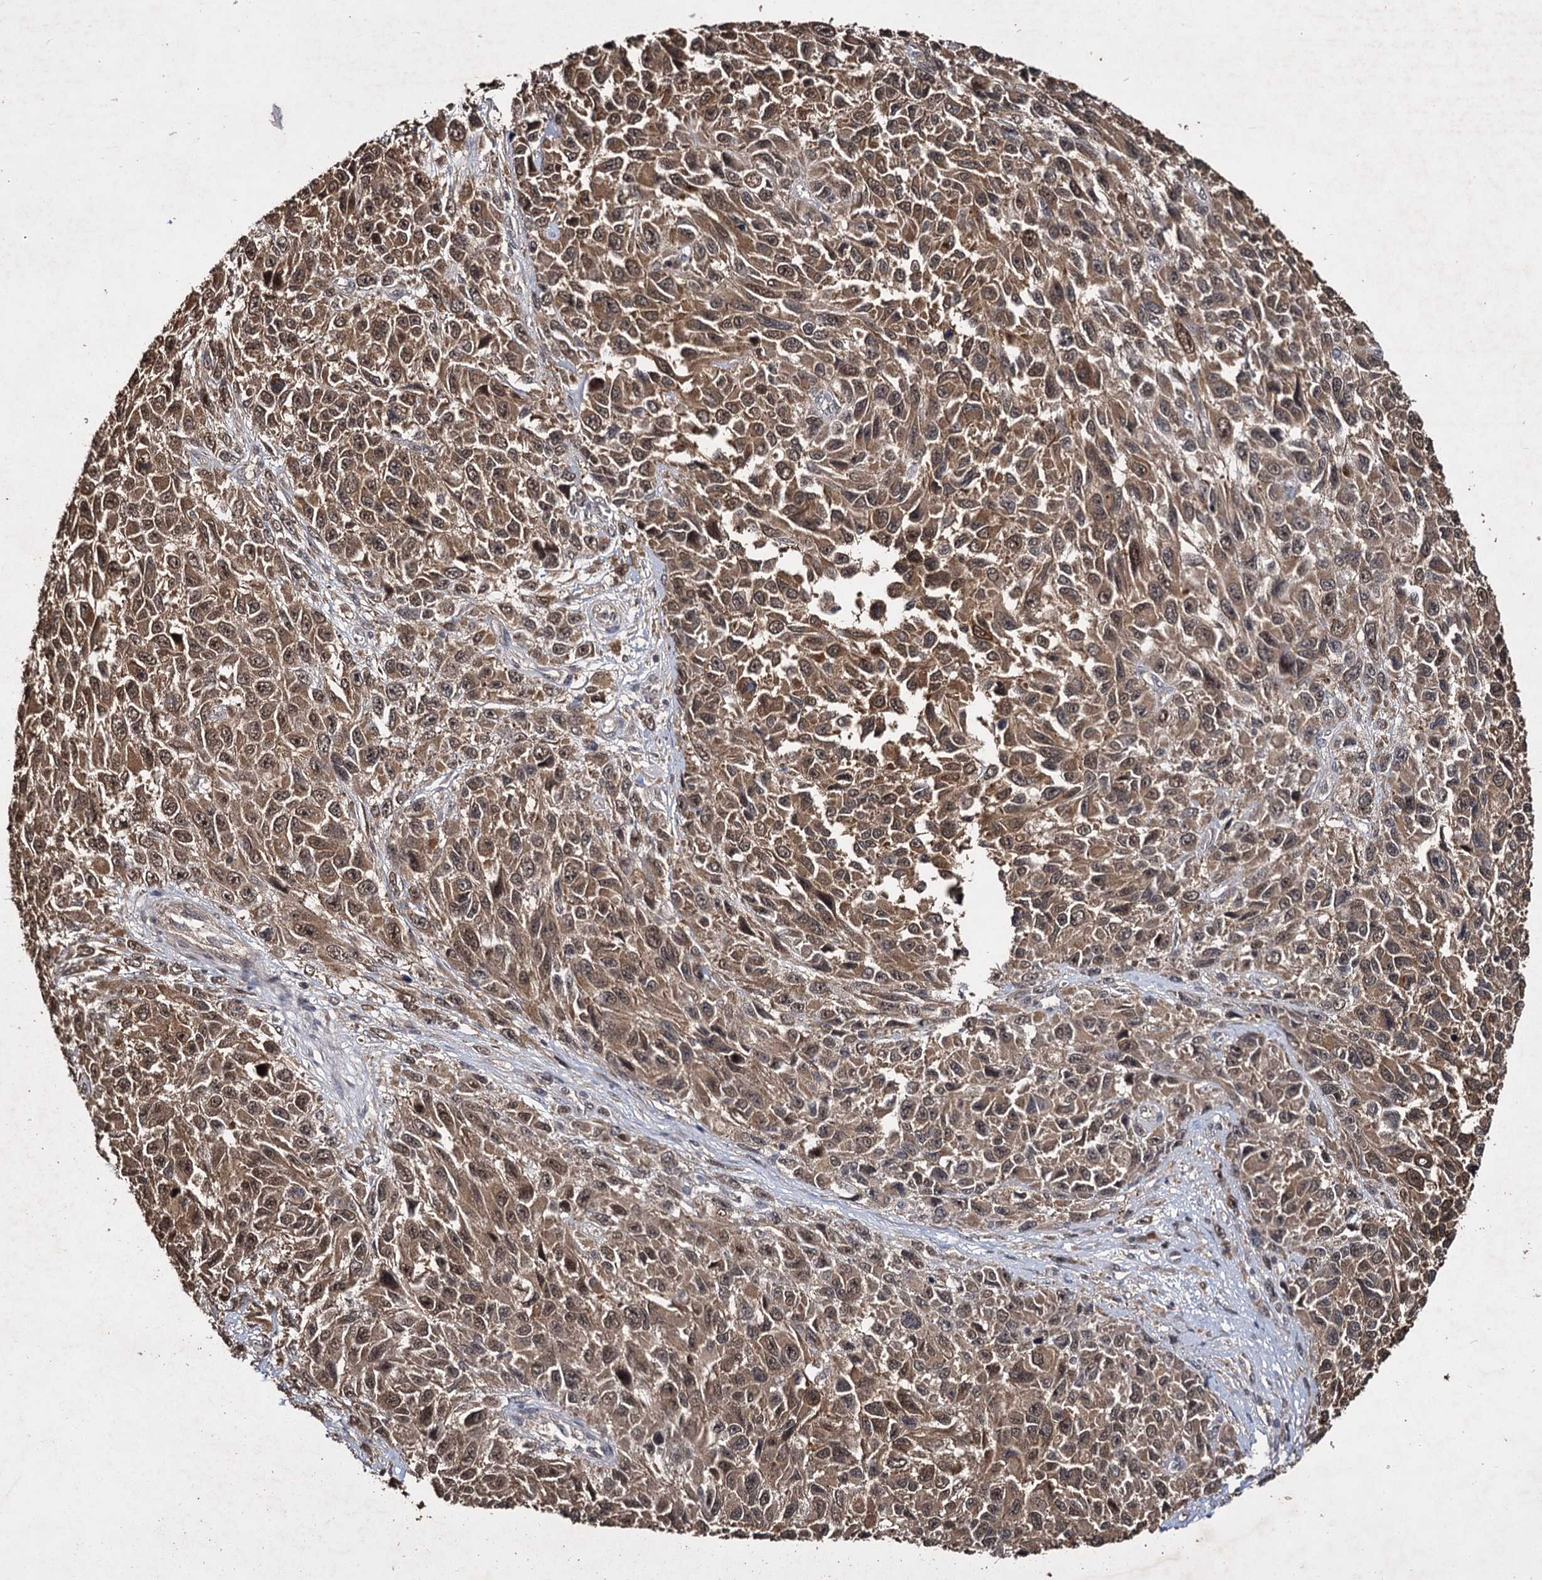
{"staining": {"intensity": "moderate", "quantity": ">75%", "location": "cytoplasmic/membranous,nuclear"}, "tissue": "melanoma", "cell_type": "Tumor cells", "image_type": "cancer", "snomed": [{"axis": "morphology", "description": "Normal tissue, NOS"}, {"axis": "morphology", "description": "Malignant melanoma, NOS"}, {"axis": "topography", "description": "Skin"}], "caption": "This photomicrograph exhibits IHC staining of melanoma, with medium moderate cytoplasmic/membranous and nuclear expression in about >75% of tumor cells.", "gene": "SLC46A3", "patient": {"sex": "female", "age": 96}}